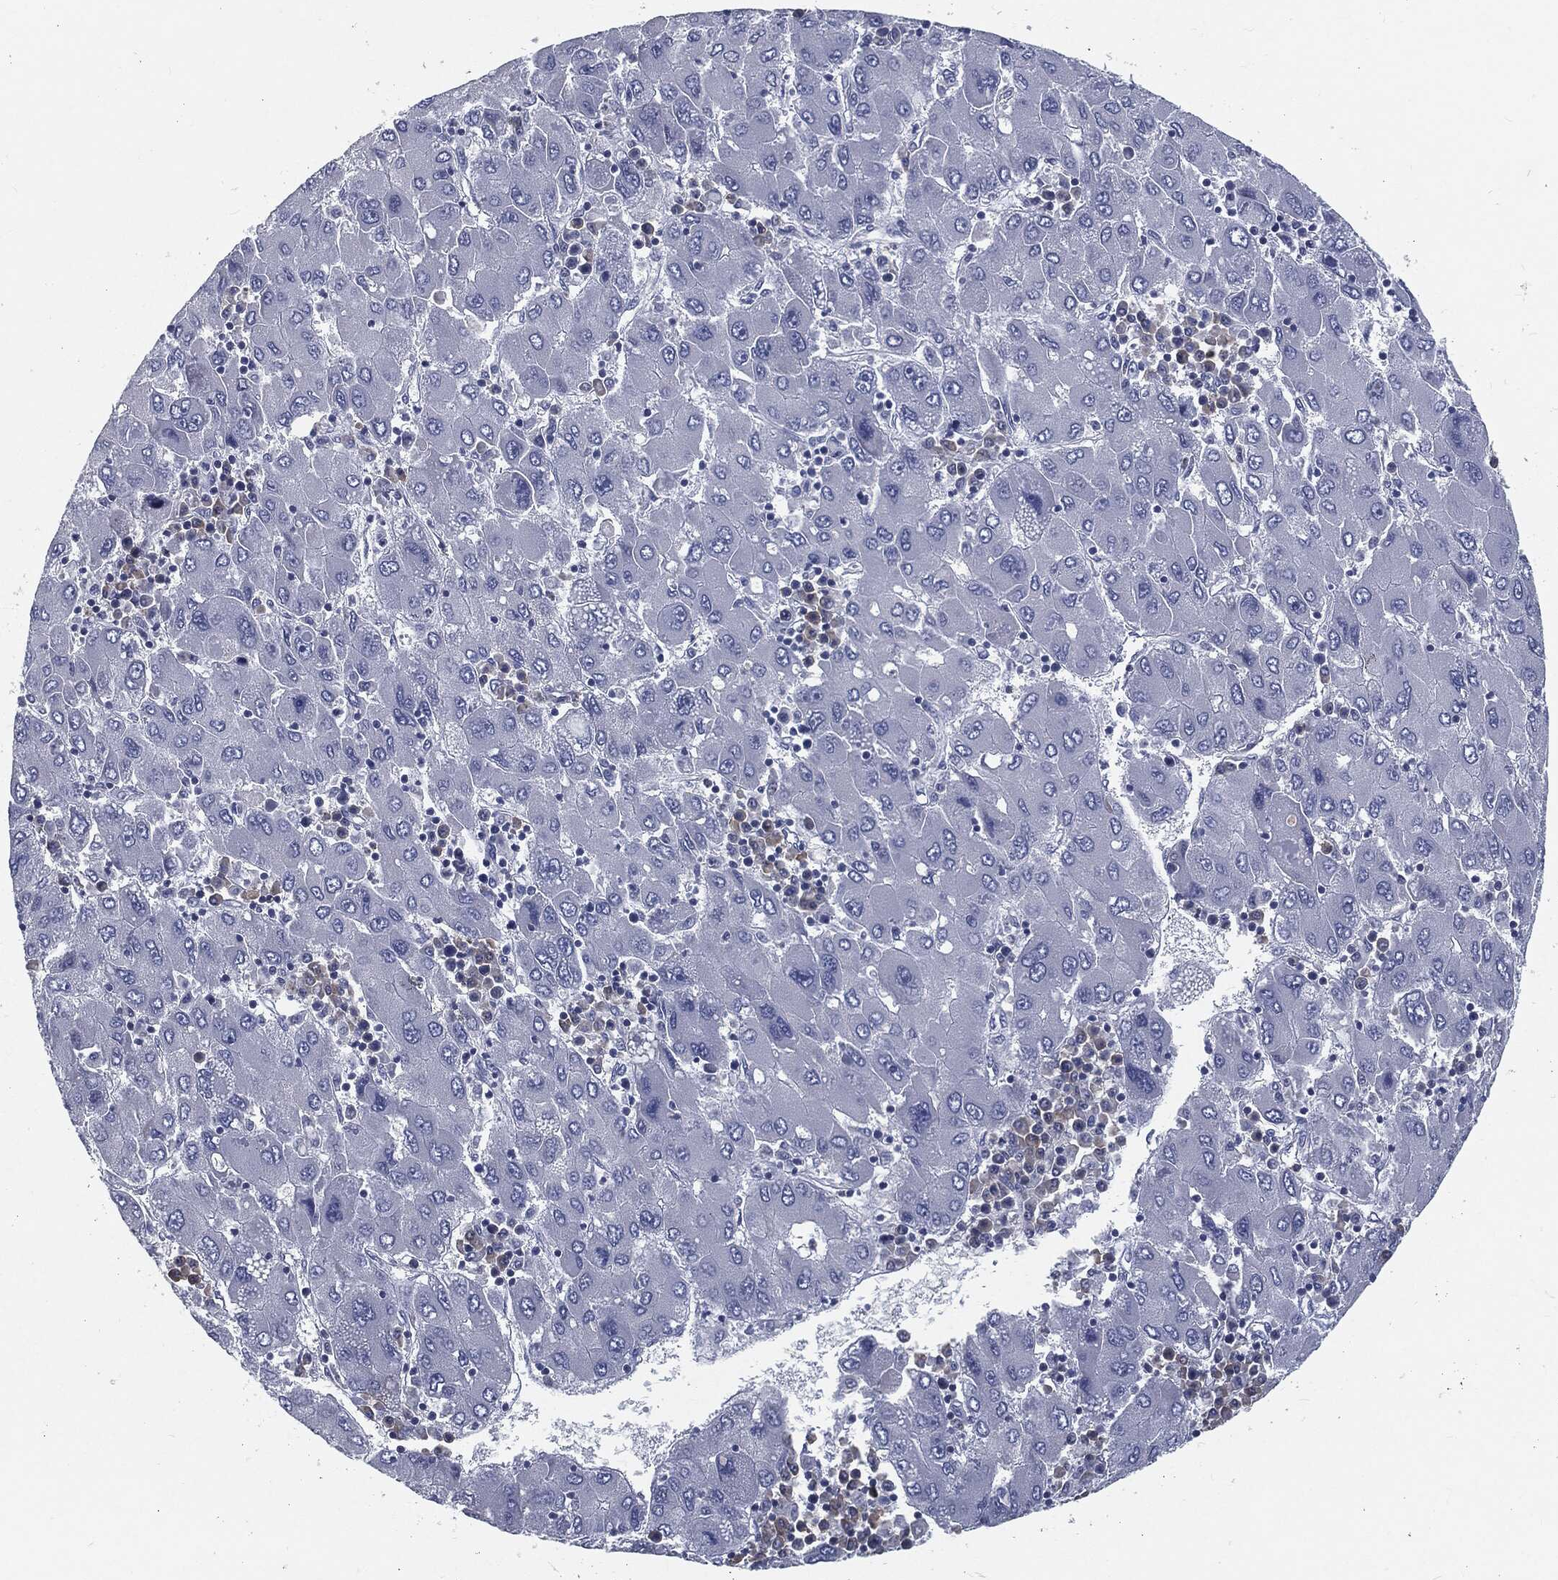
{"staining": {"intensity": "negative", "quantity": "none", "location": "none"}, "tissue": "liver cancer", "cell_type": "Tumor cells", "image_type": "cancer", "snomed": [{"axis": "morphology", "description": "Carcinoma, Hepatocellular, NOS"}, {"axis": "topography", "description": "Liver"}], "caption": "Tumor cells are negative for protein expression in human liver cancer (hepatocellular carcinoma). (Stains: DAB (3,3'-diaminobenzidine) IHC with hematoxylin counter stain, Microscopy: brightfield microscopy at high magnification).", "gene": "PROM1", "patient": {"sex": "male", "age": 75}}